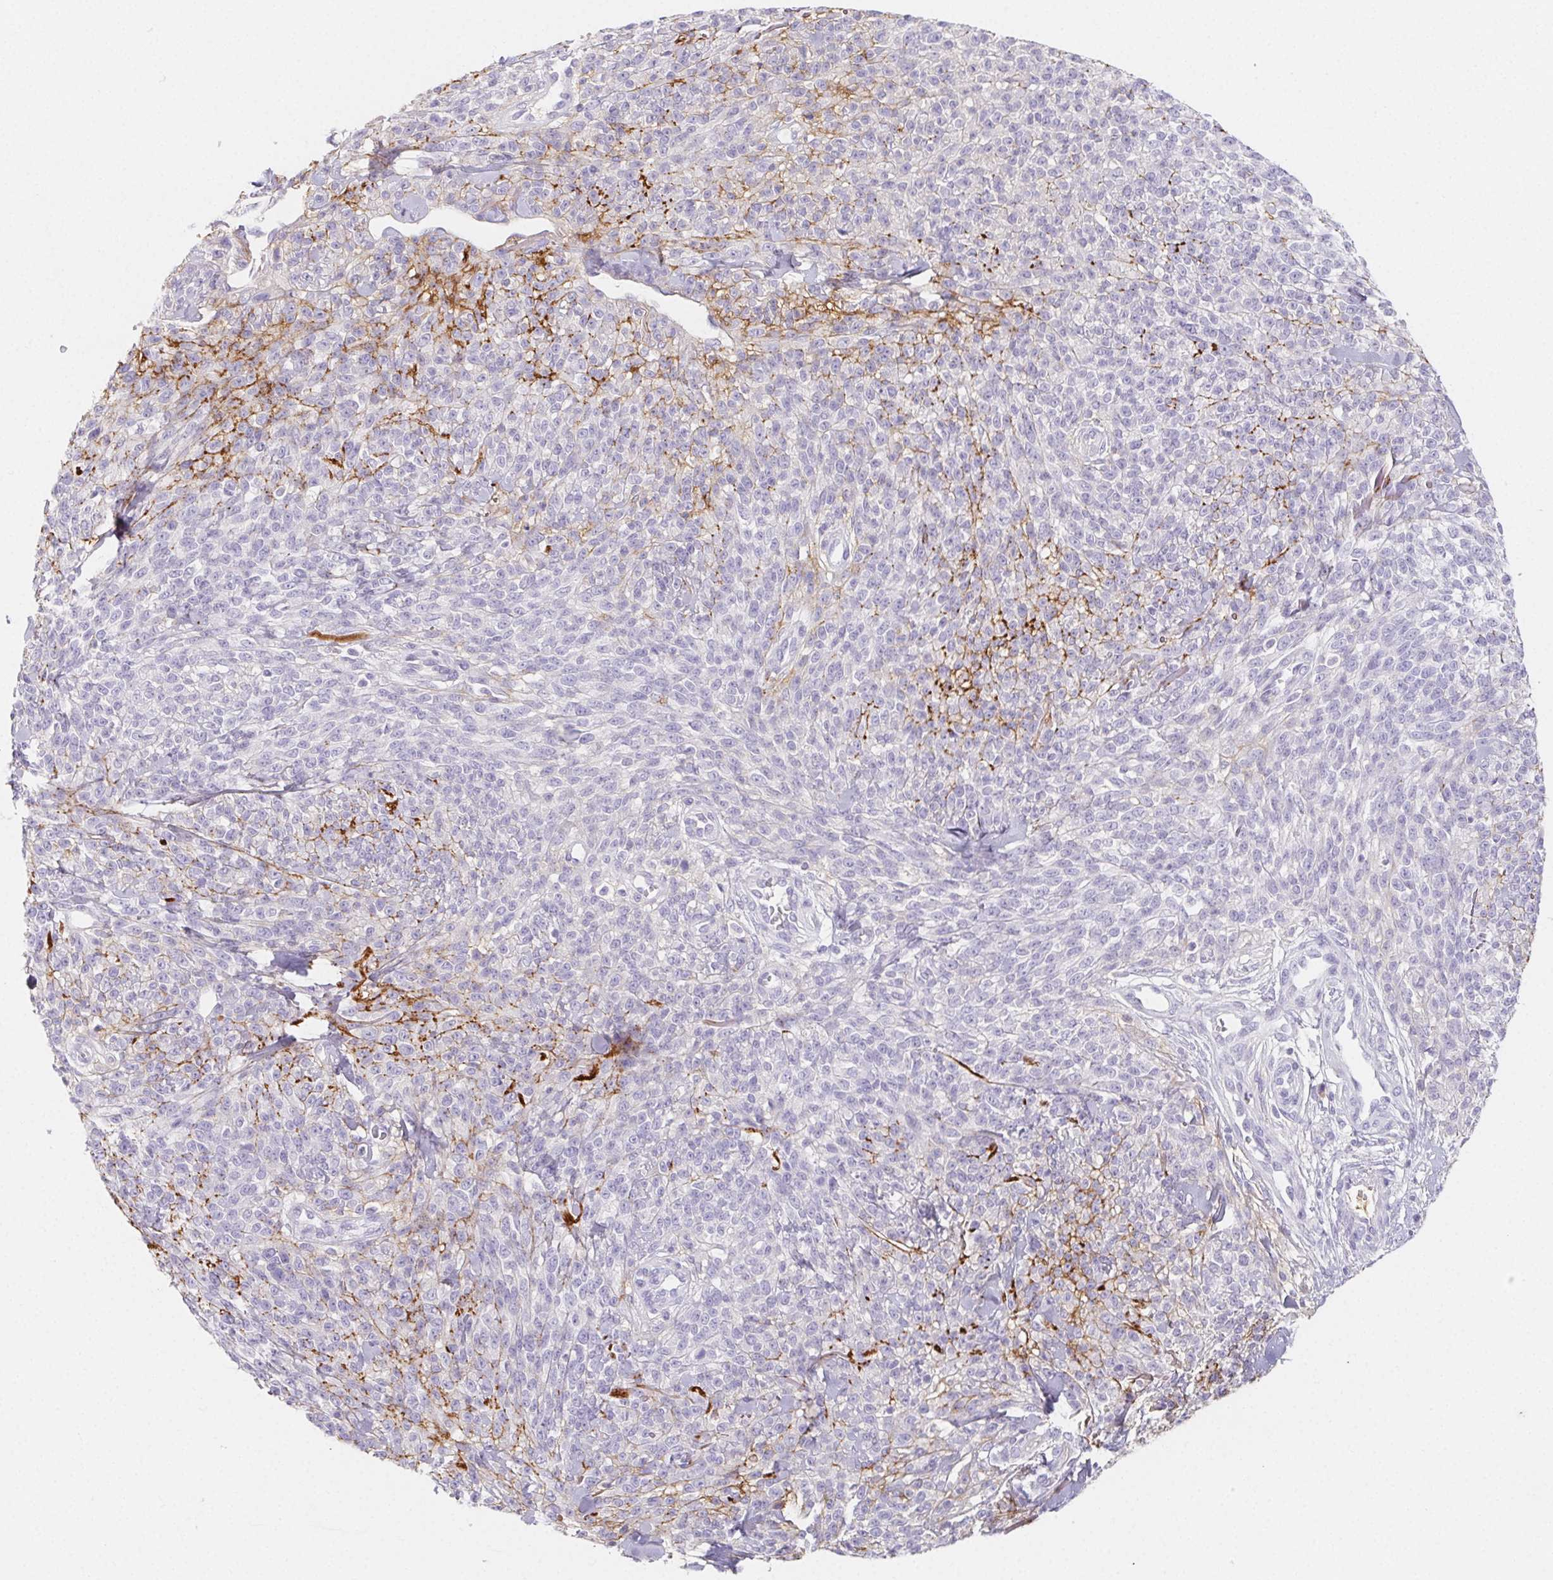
{"staining": {"intensity": "negative", "quantity": "none", "location": "none"}, "tissue": "melanoma", "cell_type": "Tumor cells", "image_type": "cancer", "snomed": [{"axis": "morphology", "description": "Malignant melanoma, NOS"}, {"axis": "topography", "description": "Skin"}, {"axis": "topography", "description": "Skin of trunk"}], "caption": "Human melanoma stained for a protein using immunohistochemistry displays no staining in tumor cells.", "gene": "ITIH2", "patient": {"sex": "male", "age": 74}}